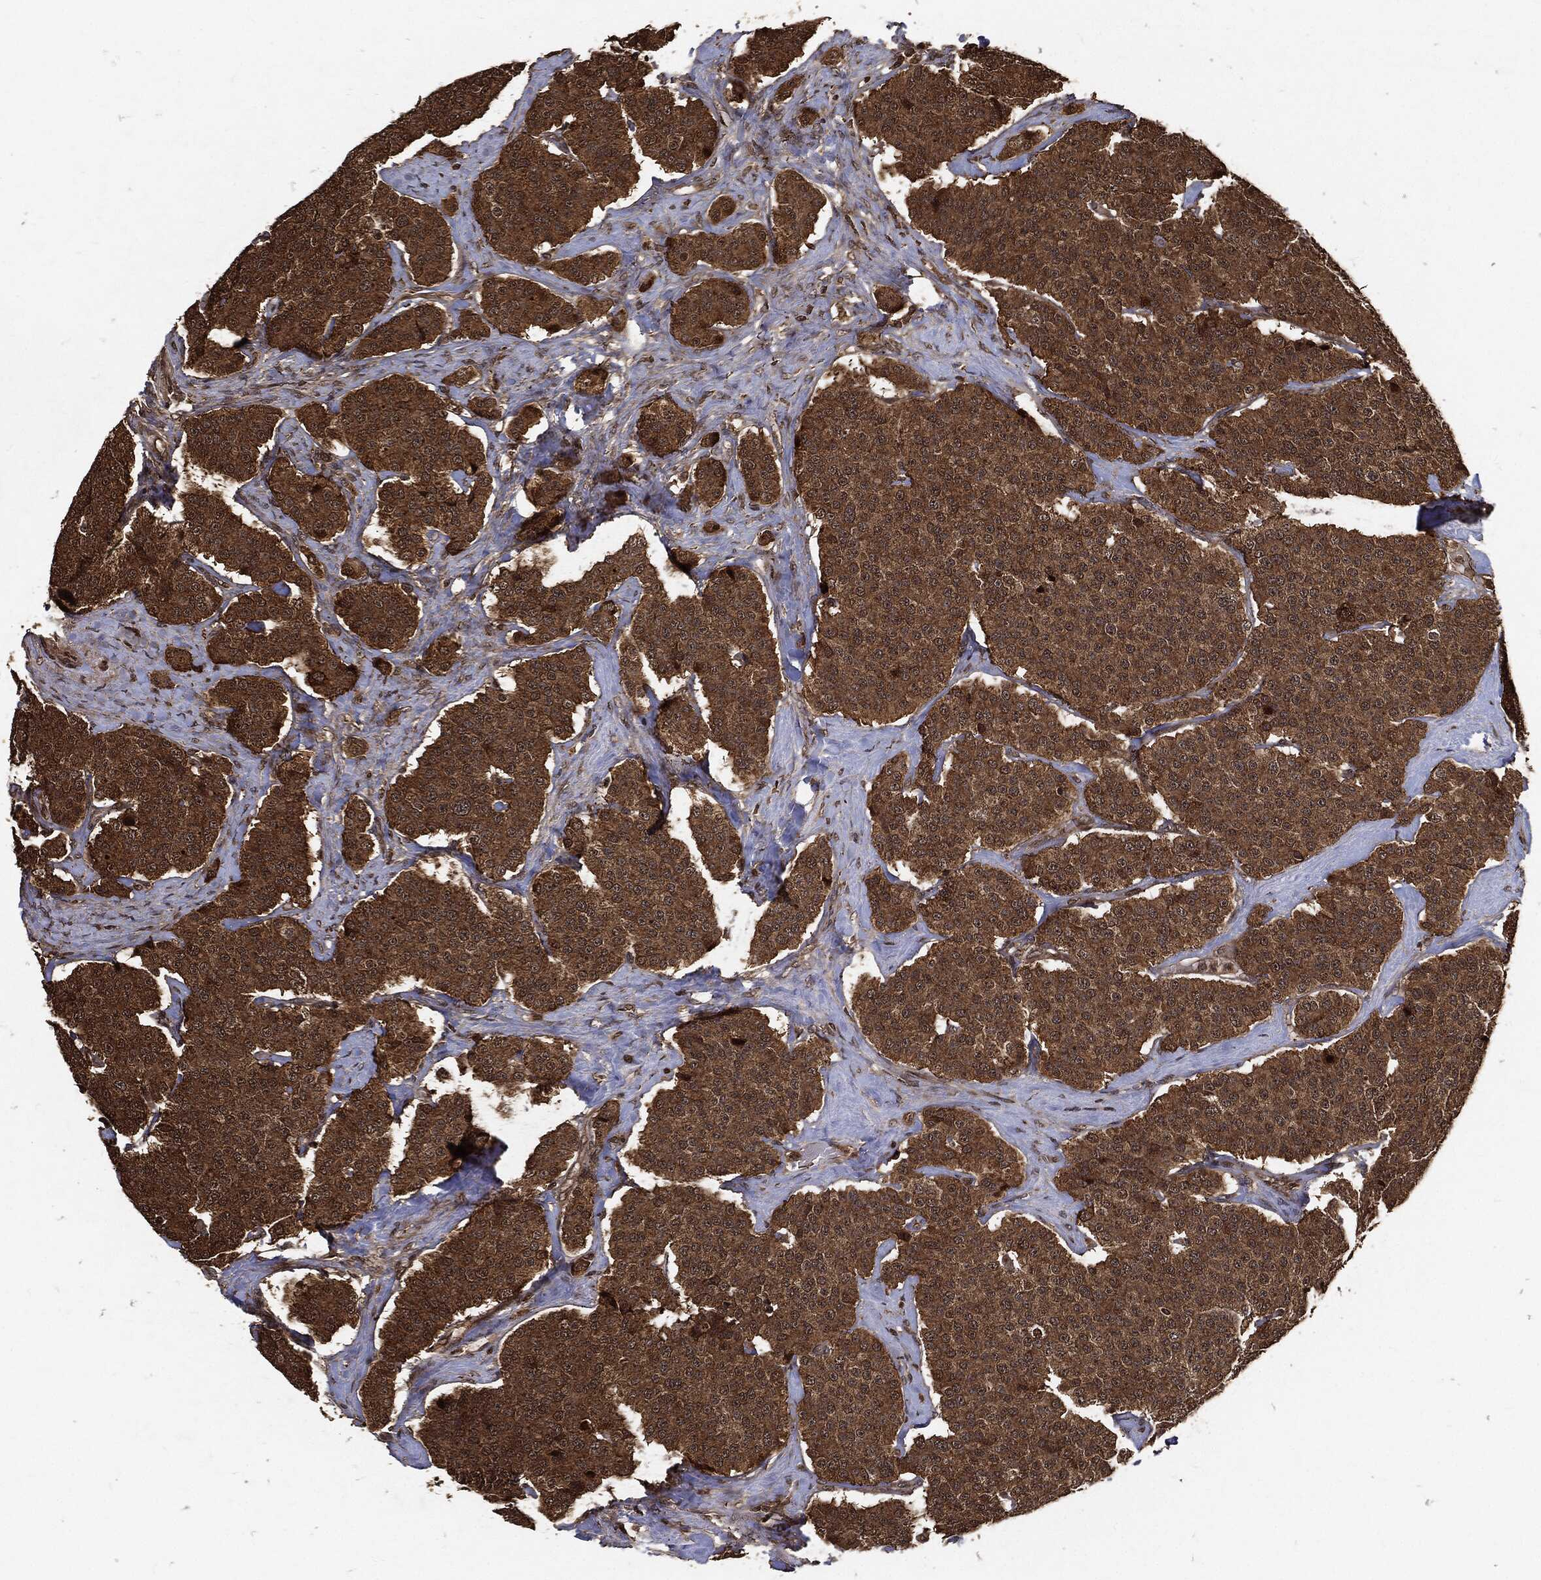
{"staining": {"intensity": "strong", "quantity": ">75%", "location": "cytoplasmic/membranous"}, "tissue": "carcinoid", "cell_type": "Tumor cells", "image_type": "cancer", "snomed": [{"axis": "morphology", "description": "Carcinoid, malignant, NOS"}, {"axis": "topography", "description": "Small intestine"}], "caption": "Immunohistochemistry (IHC) of carcinoid (malignant) displays high levels of strong cytoplasmic/membranous positivity in about >75% of tumor cells. (DAB IHC, brown staining for protein, blue staining for nuclei).", "gene": "ZNF226", "patient": {"sex": "female", "age": 58}}